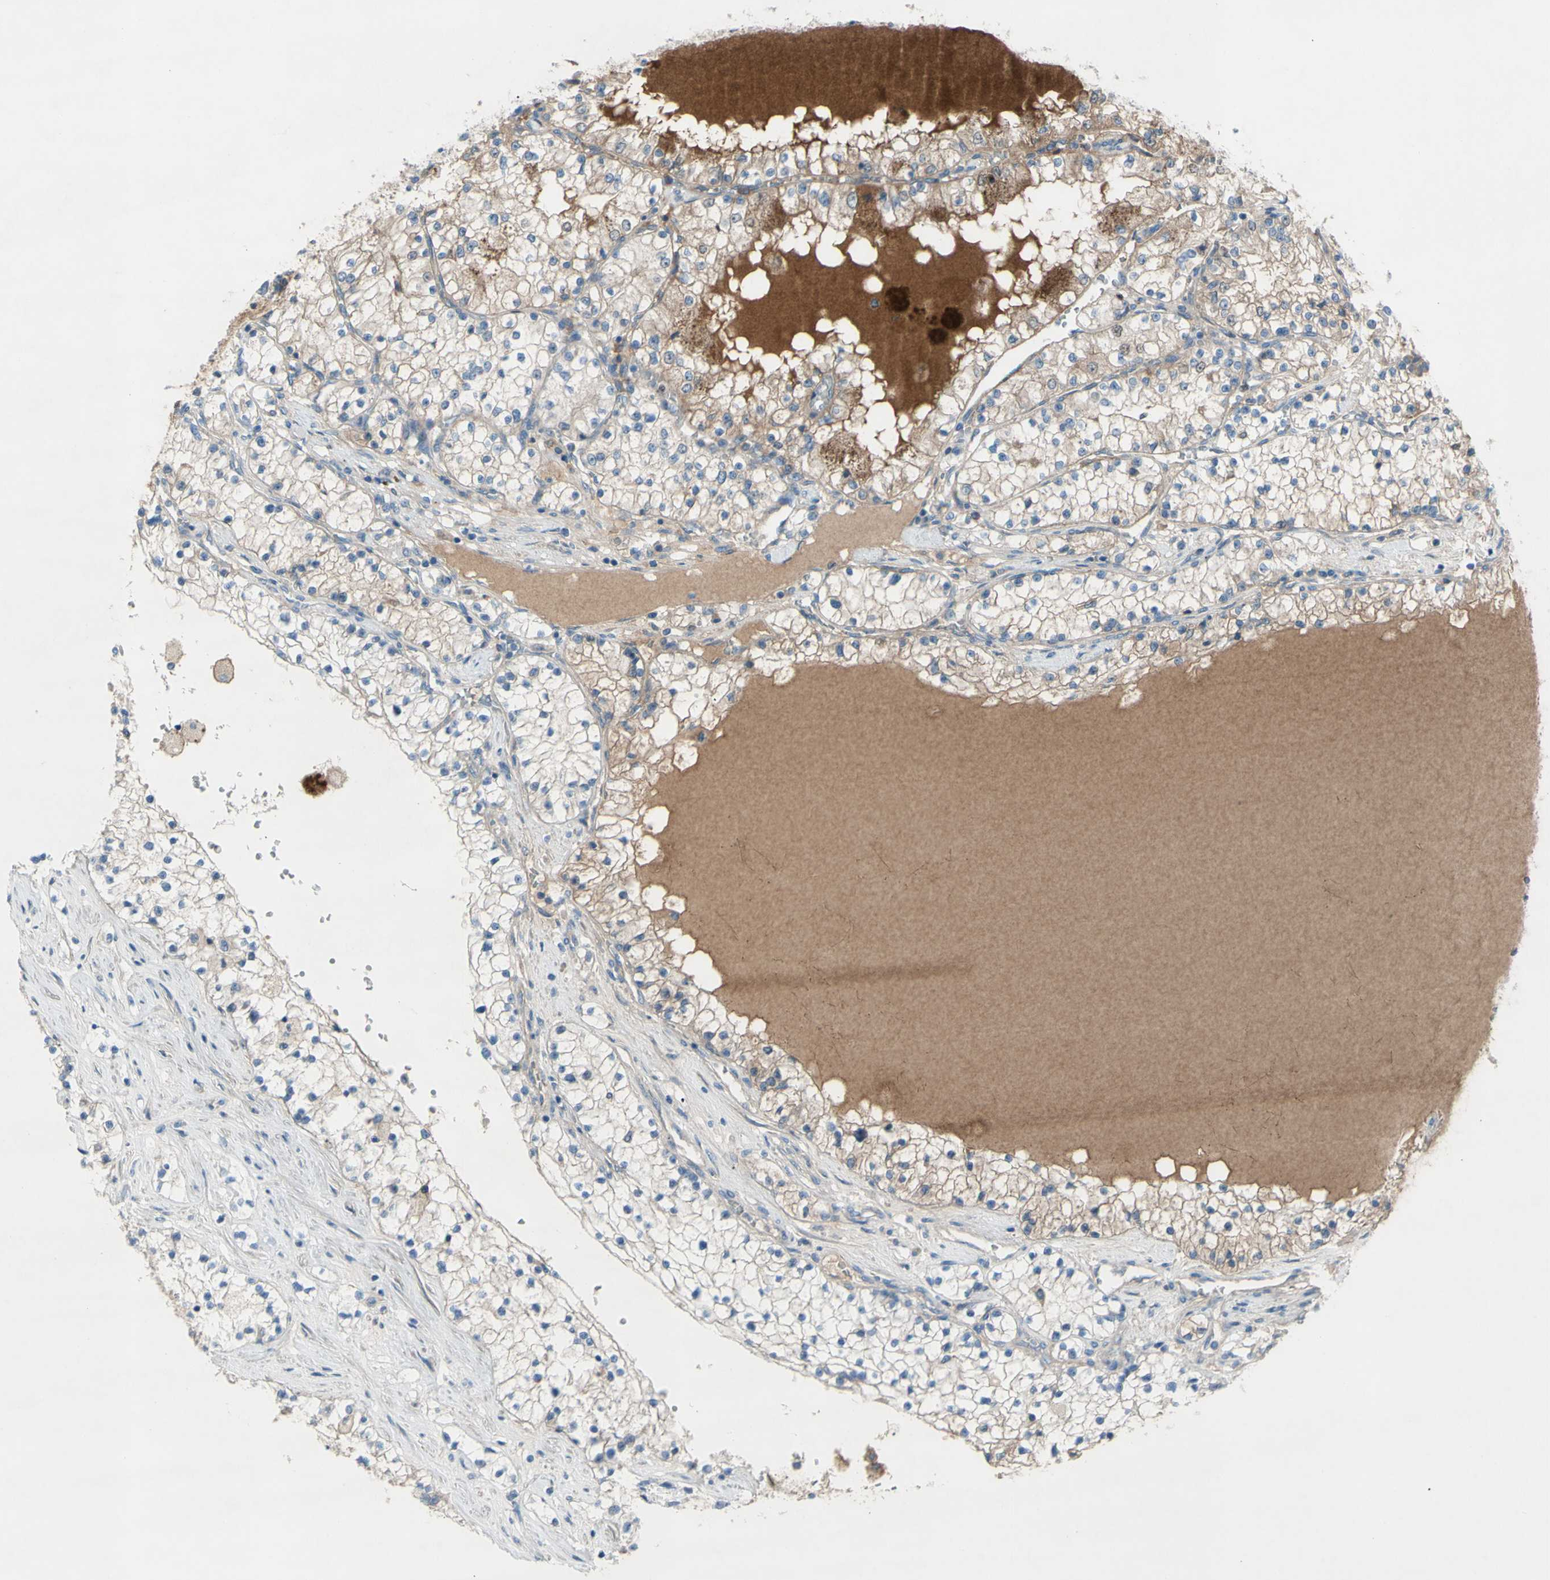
{"staining": {"intensity": "weak", "quantity": "25%-75%", "location": "cytoplasmic/membranous"}, "tissue": "renal cancer", "cell_type": "Tumor cells", "image_type": "cancer", "snomed": [{"axis": "morphology", "description": "Adenocarcinoma, NOS"}, {"axis": "topography", "description": "Kidney"}], "caption": "Tumor cells exhibit low levels of weak cytoplasmic/membranous staining in approximately 25%-75% of cells in renal adenocarcinoma.", "gene": "ATRN", "patient": {"sex": "male", "age": 68}}